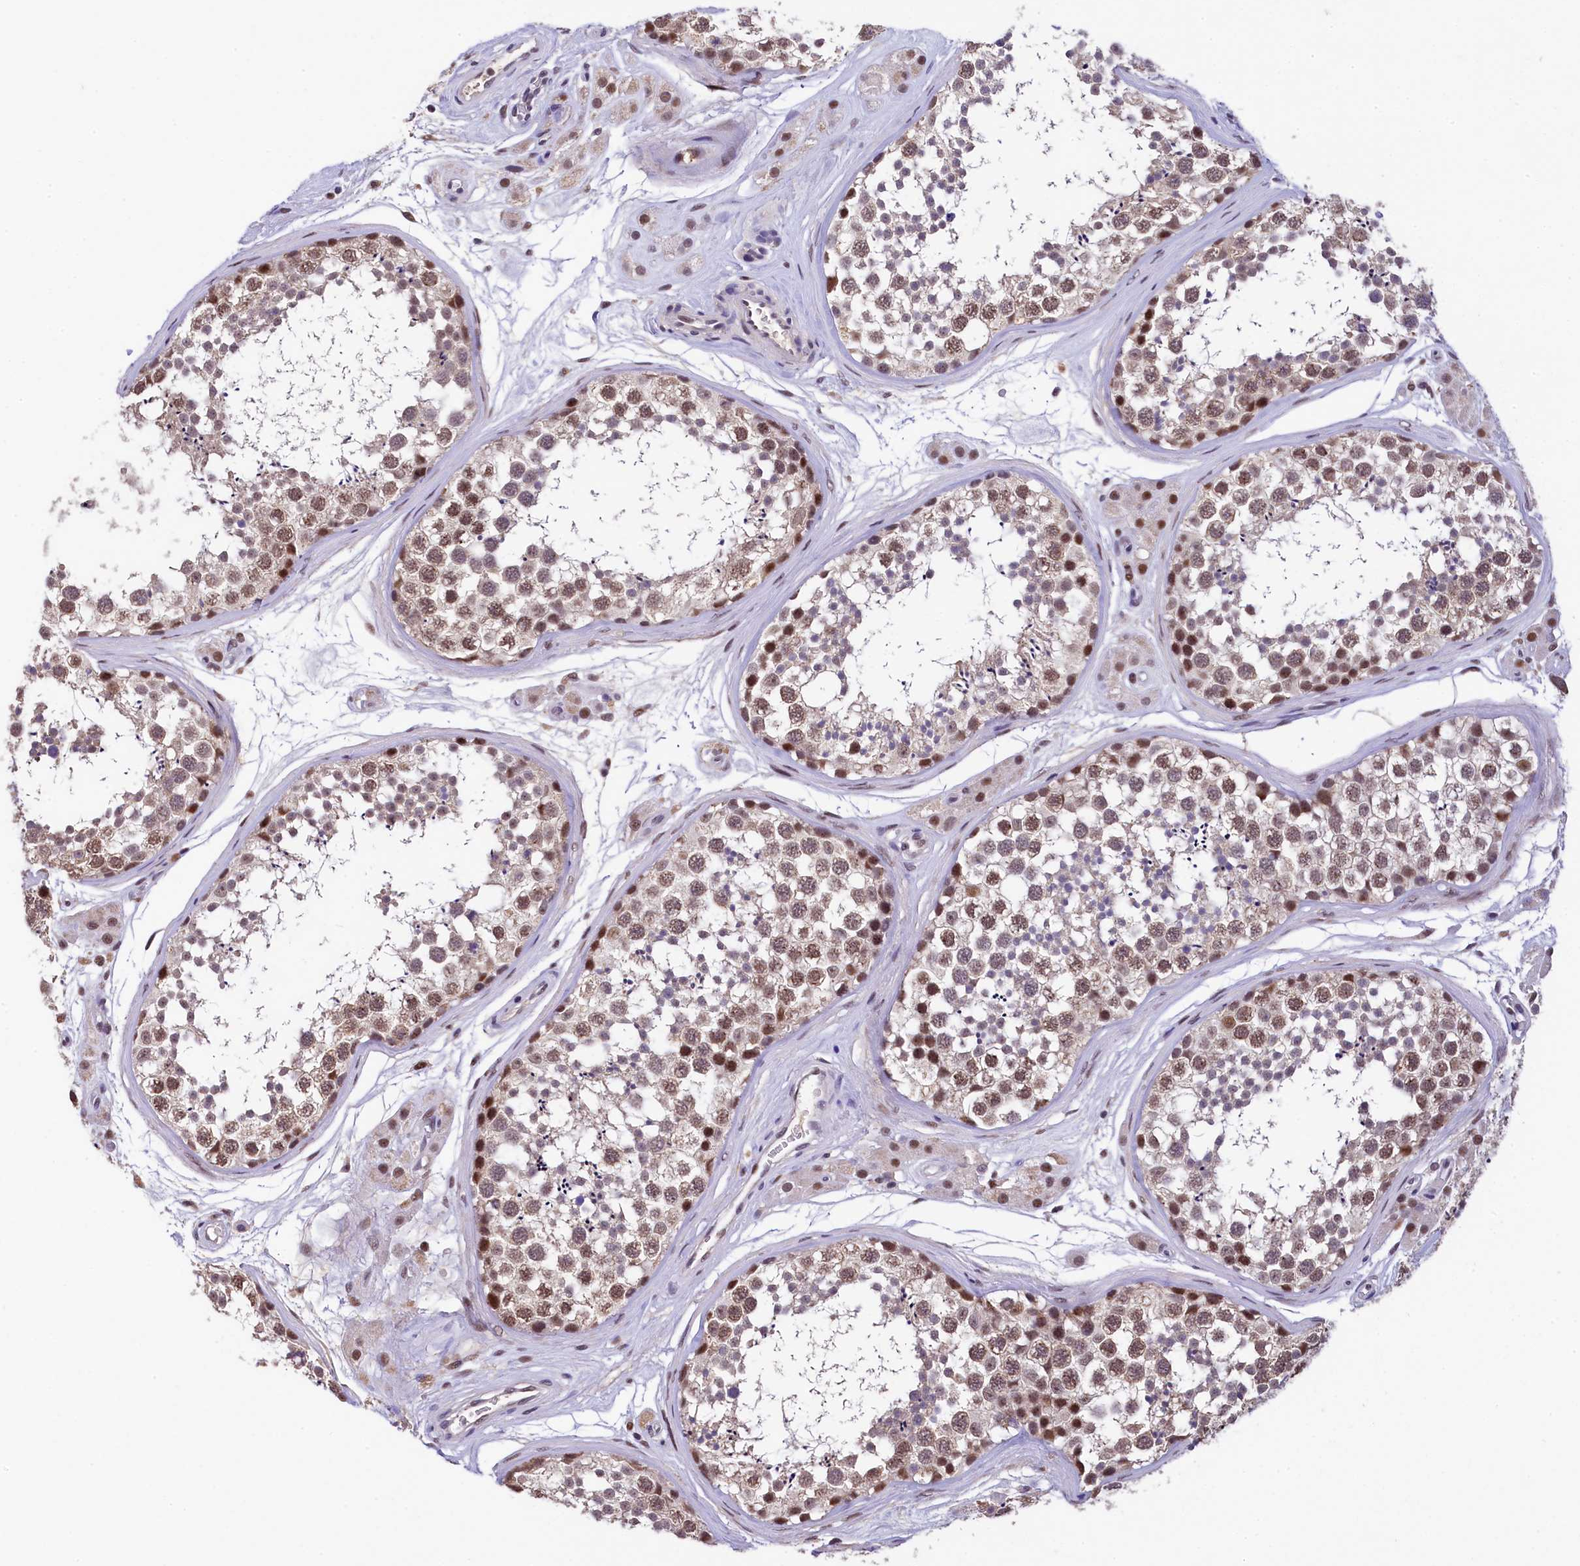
{"staining": {"intensity": "moderate", "quantity": "25%-75%", "location": "nuclear"}, "tissue": "testis", "cell_type": "Cells in seminiferous ducts", "image_type": "normal", "snomed": [{"axis": "morphology", "description": "Normal tissue, NOS"}, {"axis": "topography", "description": "Testis"}], "caption": "An immunohistochemistry (IHC) image of normal tissue is shown. Protein staining in brown shows moderate nuclear positivity in testis within cells in seminiferous ducts.", "gene": "HECTD4", "patient": {"sex": "male", "age": 56}}